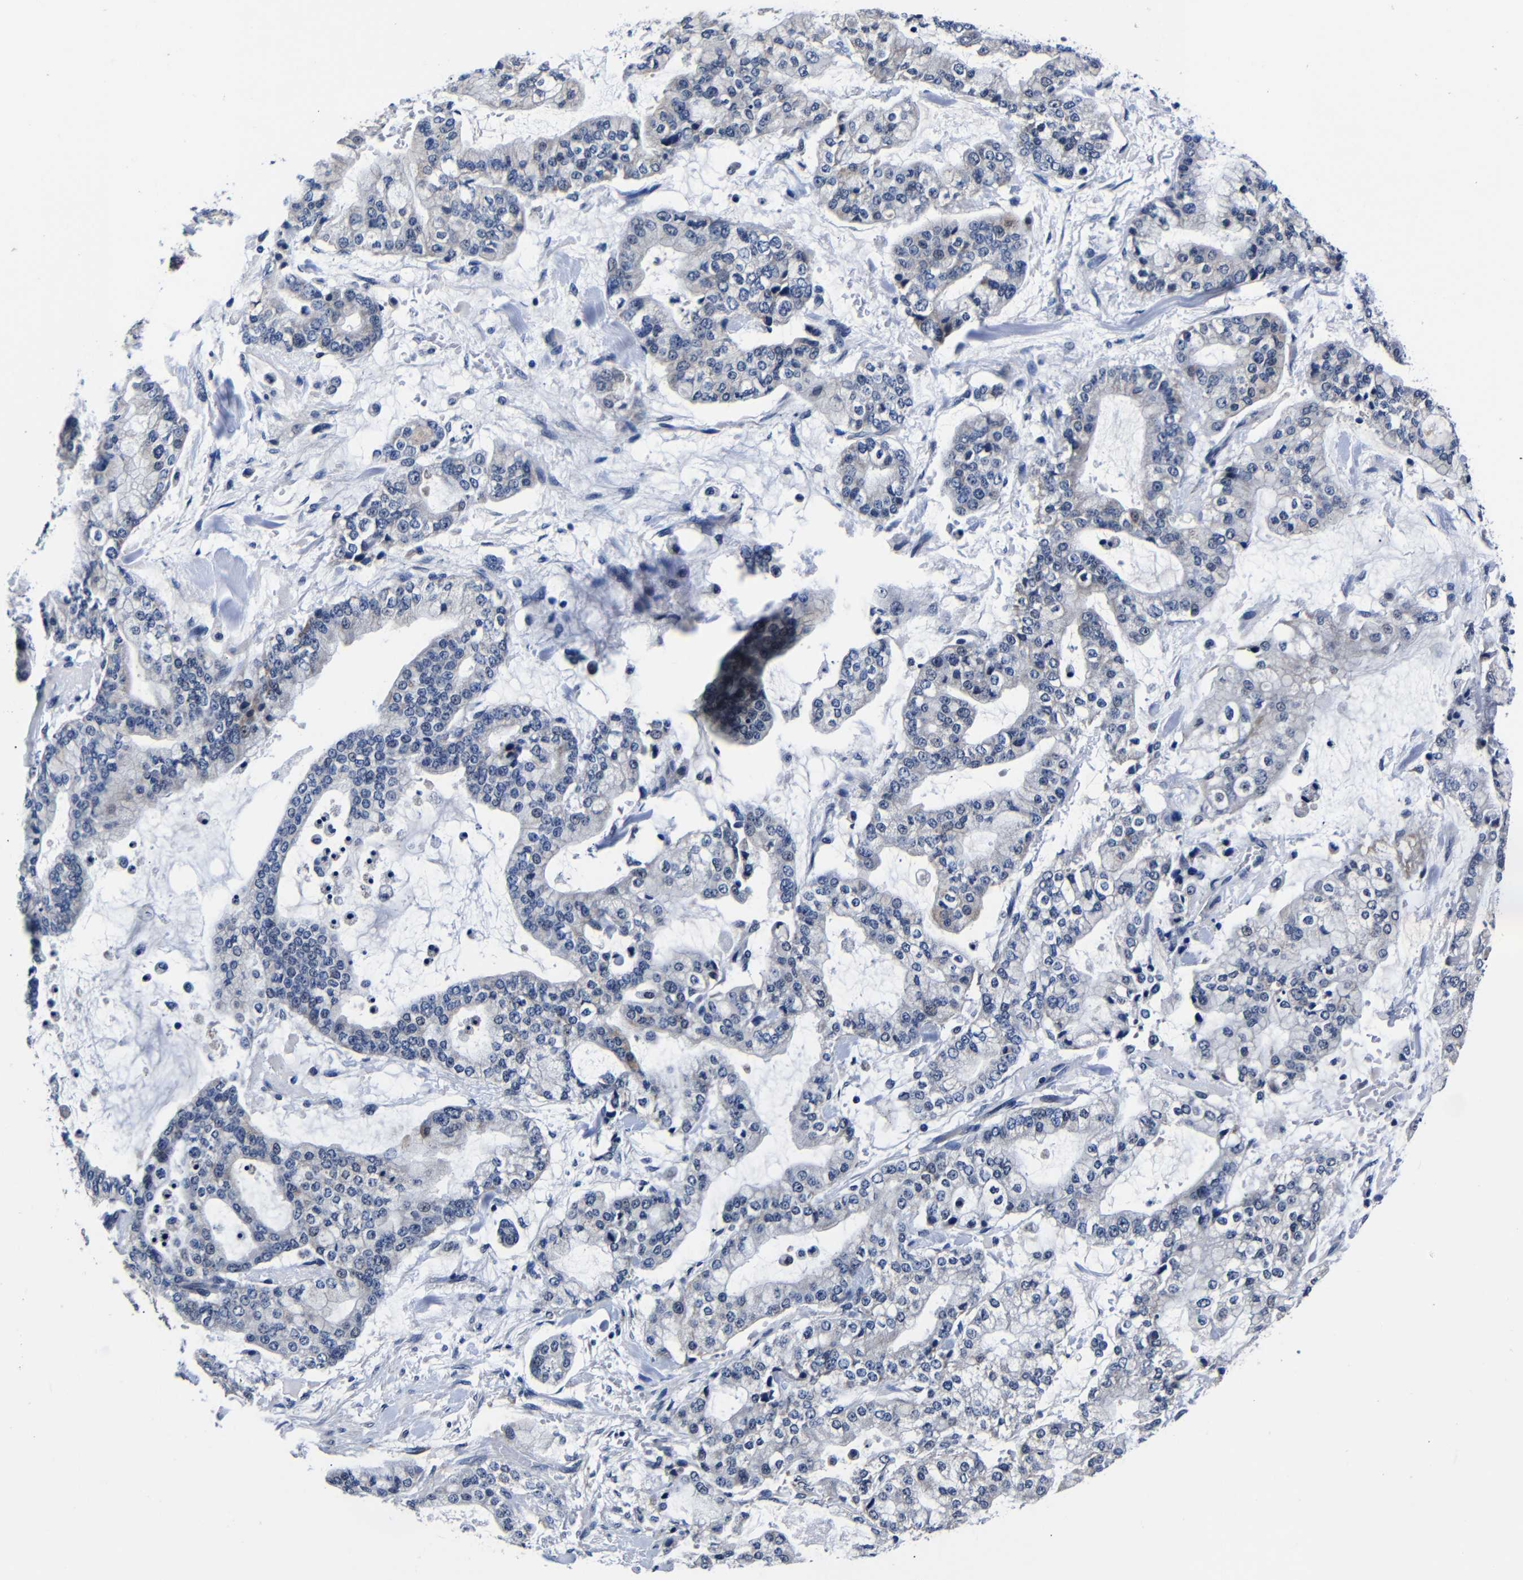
{"staining": {"intensity": "negative", "quantity": "none", "location": "none"}, "tissue": "stomach cancer", "cell_type": "Tumor cells", "image_type": "cancer", "snomed": [{"axis": "morphology", "description": "Normal tissue, NOS"}, {"axis": "morphology", "description": "Adenocarcinoma, NOS"}, {"axis": "topography", "description": "Stomach, upper"}, {"axis": "topography", "description": "Stomach"}], "caption": "An IHC histopathology image of stomach cancer (adenocarcinoma) is shown. There is no staining in tumor cells of stomach cancer (adenocarcinoma). Brightfield microscopy of immunohistochemistry (IHC) stained with DAB (3,3'-diaminobenzidine) (brown) and hematoxylin (blue), captured at high magnification.", "gene": "DEPP1", "patient": {"sex": "male", "age": 76}}